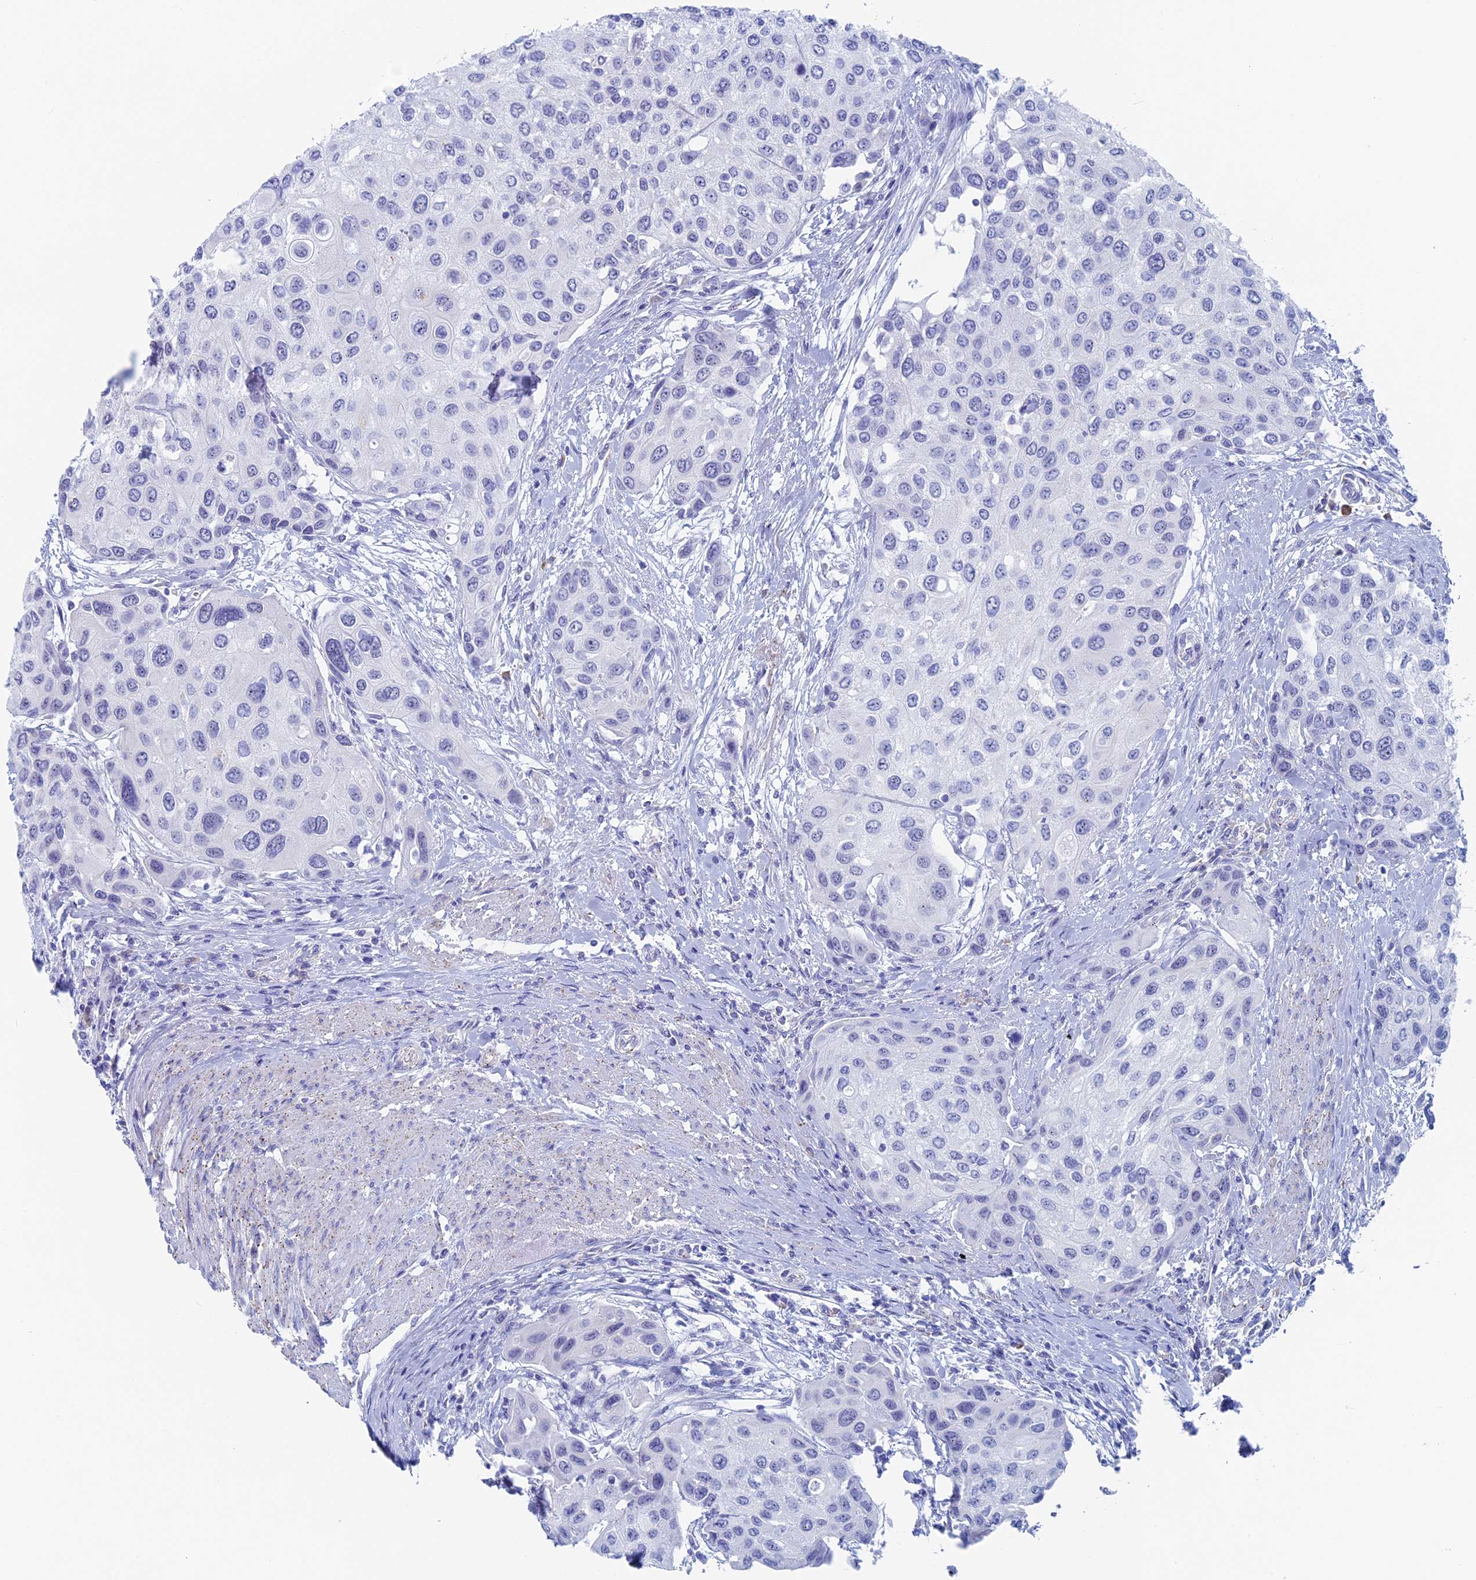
{"staining": {"intensity": "negative", "quantity": "none", "location": "none"}, "tissue": "urothelial cancer", "cell_type": "Tumor cells", "image_type": "cancer", "snomed": [{"axis": "morphology", "description": "Normal tissue, NOS"}, {"axis": "morphology", "description": "Urothelial carcinoma, High grade"}, {"axis": "topography", "description": "Vascular tissue"}, {"axis": "topography", "description": "Urinary bladder"}], "caption": "Tumor cells show no significant positivity in high-grade urothelial carcinoma. (DAB (3,3'-diaminobenzidine) immunohistochemistry (IHC) with hematoxylin counter stain).", "gene": "MAGEB6", "patient": {"sex": "female", "age": 56}}